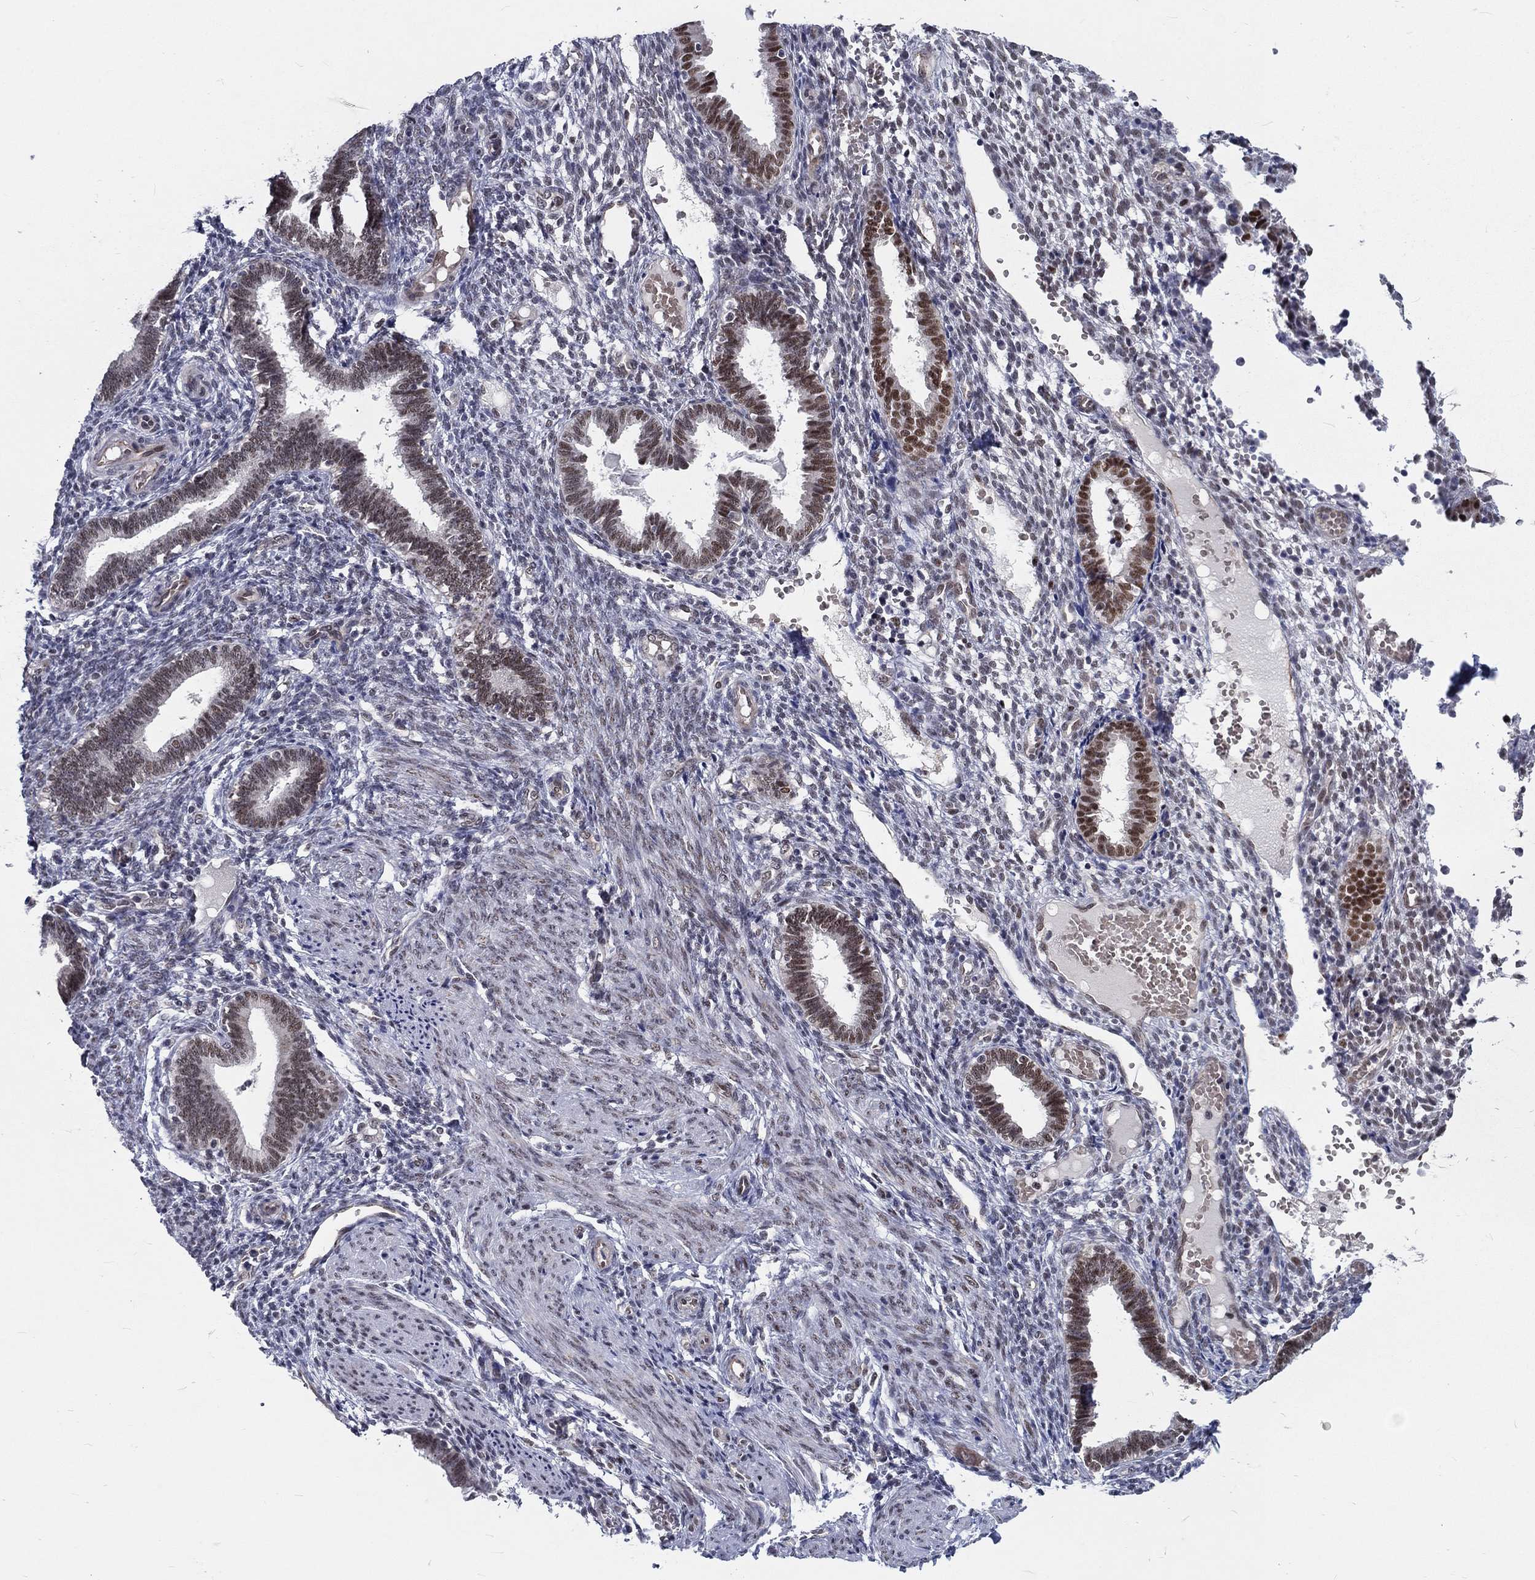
{"staining": {"intensity": "moderate", "quantity": "<25%", "location": "nuclear"}, "tissue": "endometrium", "cell_type": "Cells in endometrial stroma", "image_type": "normal", "snomed": [{"axis": "morphology", "description": "Normal tissue, NOS"}, {"axis": "topography", "description": "Endometrium"}], "caption": "Endometrium stained for a protein (brown) demonstrates moderate nuclear positive expression in approximately <25% of cells in endometrial stroma.", "gene": "ZBED1", "patient": {"sex": "female", "age": 42}}